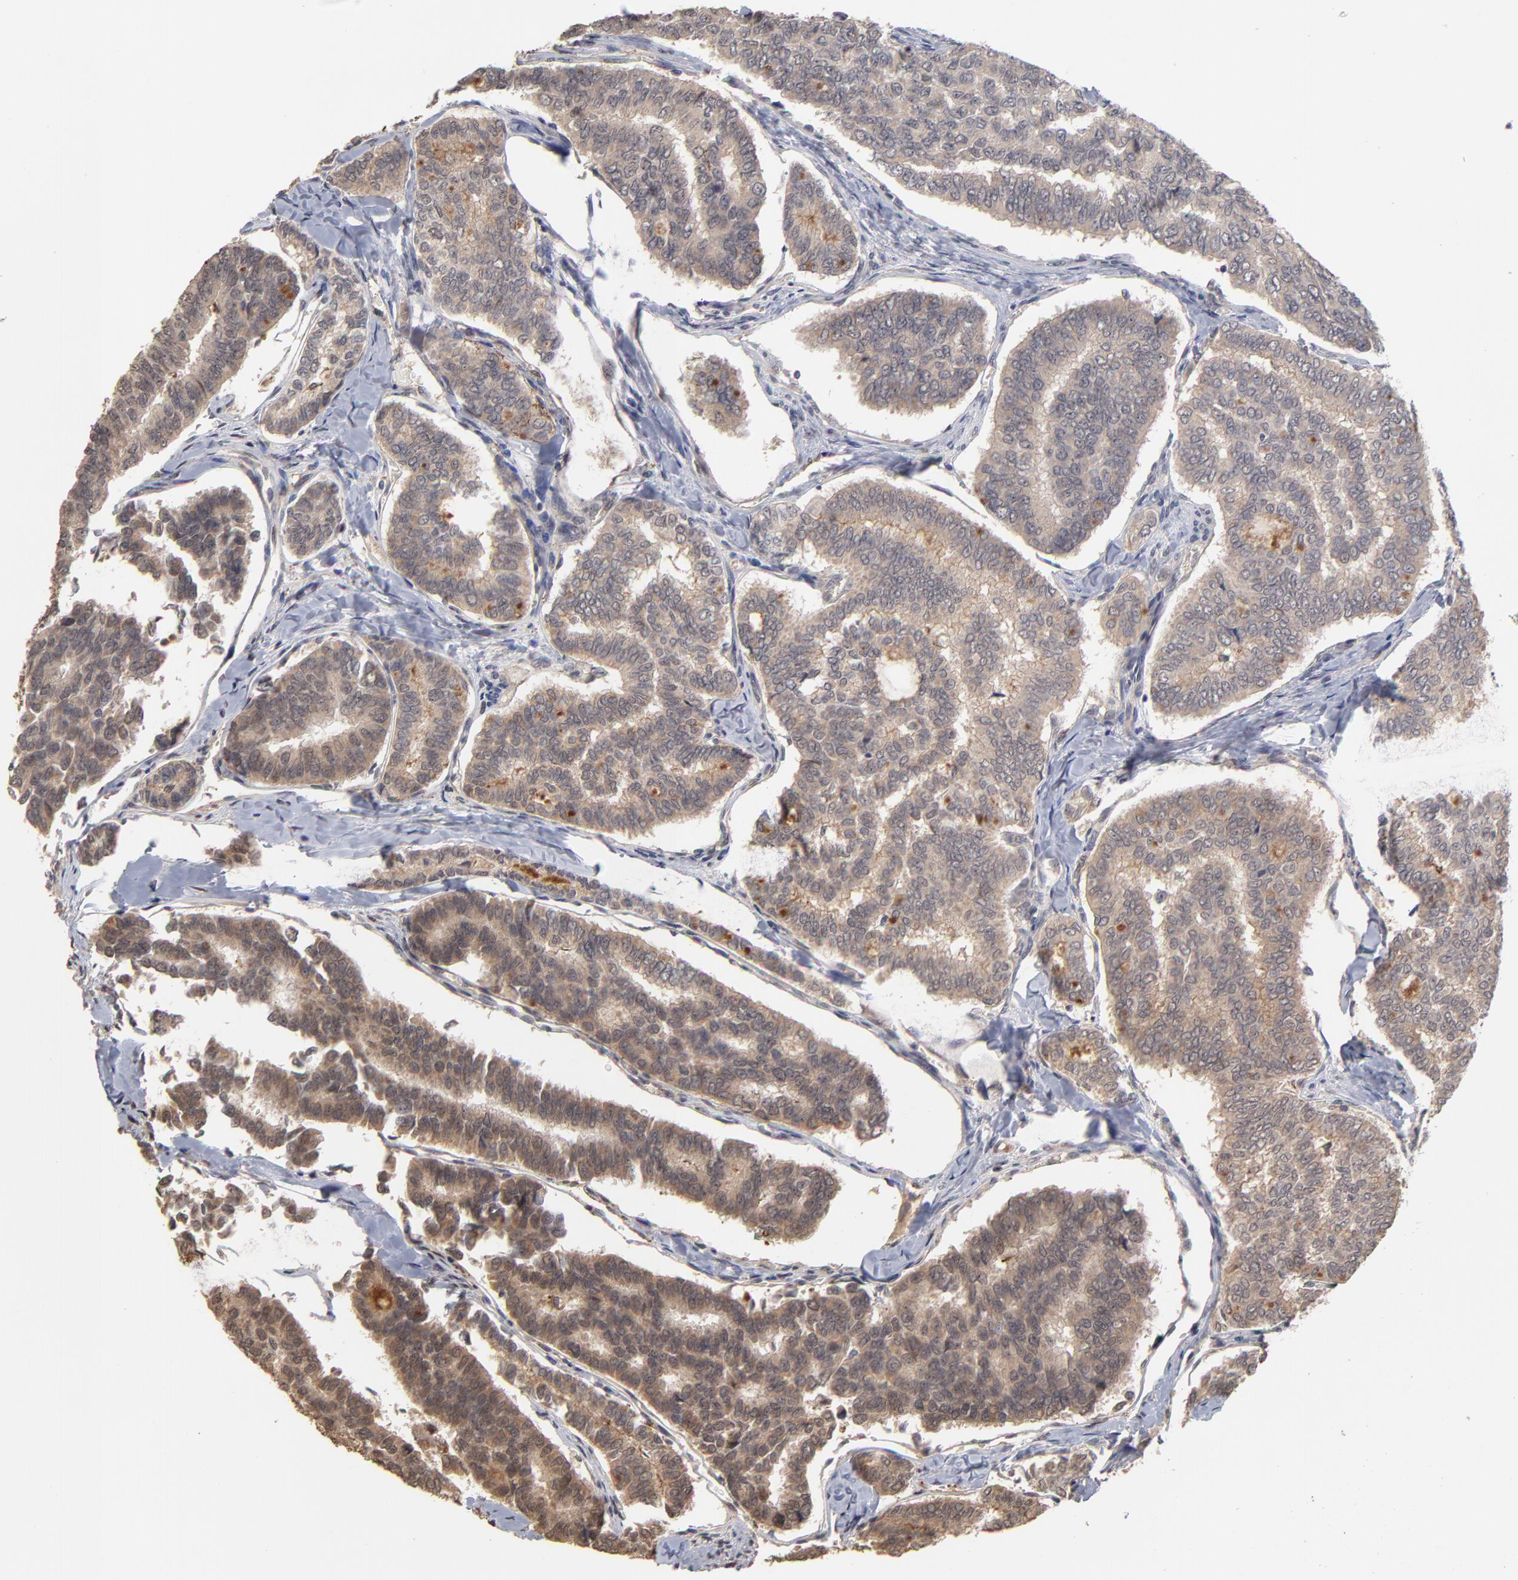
{"staining": {"intensity": "moderate", "quantity": ">75%", "location": "cytoplasmic/membranous"}, "tissue": "thyroid cancer", "cell_type": "Tumor cells", "image_type": "cancer", "snomed": [{"axis": "morphology", "description": "Papillary adenocarcinoma, NOS"}, {"axis": "topography", "description": "Thyroid gland"}], "caption": "Protein expression analysis of thyroid cancer (papillary adenocarcinoma) displays moderate cytoplasmic/membranous staining in about >75% of tumor cells.", "gene": "ASB8", "patient": {"sex": "female", "age": 35}}